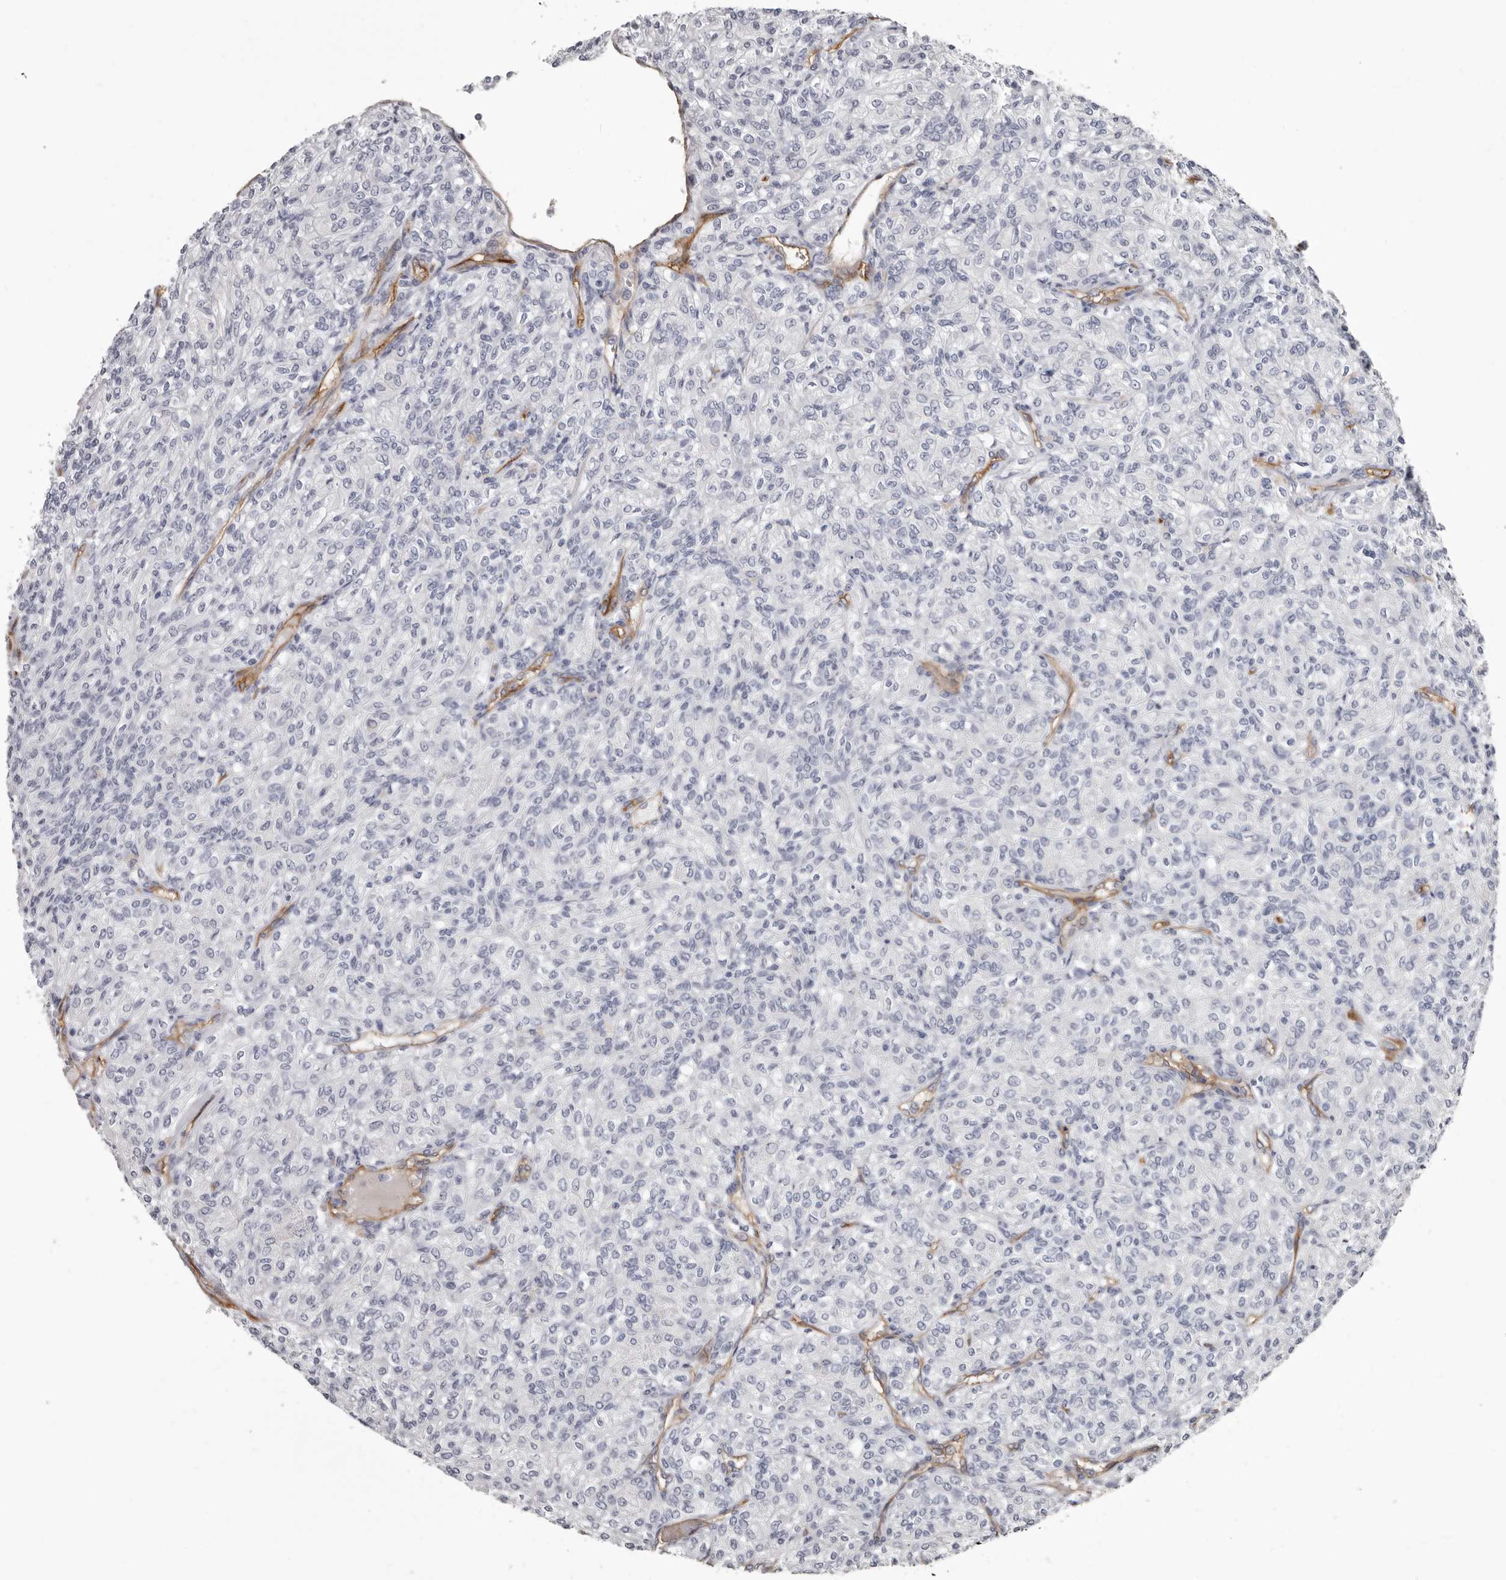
{"staining": {"intensity": "negative", "quantity": "none", "location": "none"}, "tissue": "renal cancer", "cell_type": "Tumor cells", "image_type": "cancer", "snomed": [{"axis": "morphology", "description": "Adenocarcinoma, NOS"}, {"axis": "topography", "description": "Kidney"}], "caption": "Human renal cancer stained for a protein using immunohistochemistry displays no staining in tumor cells.", "gene": "ADGRL4", "patient": {"sex": "male", "age": 77}}